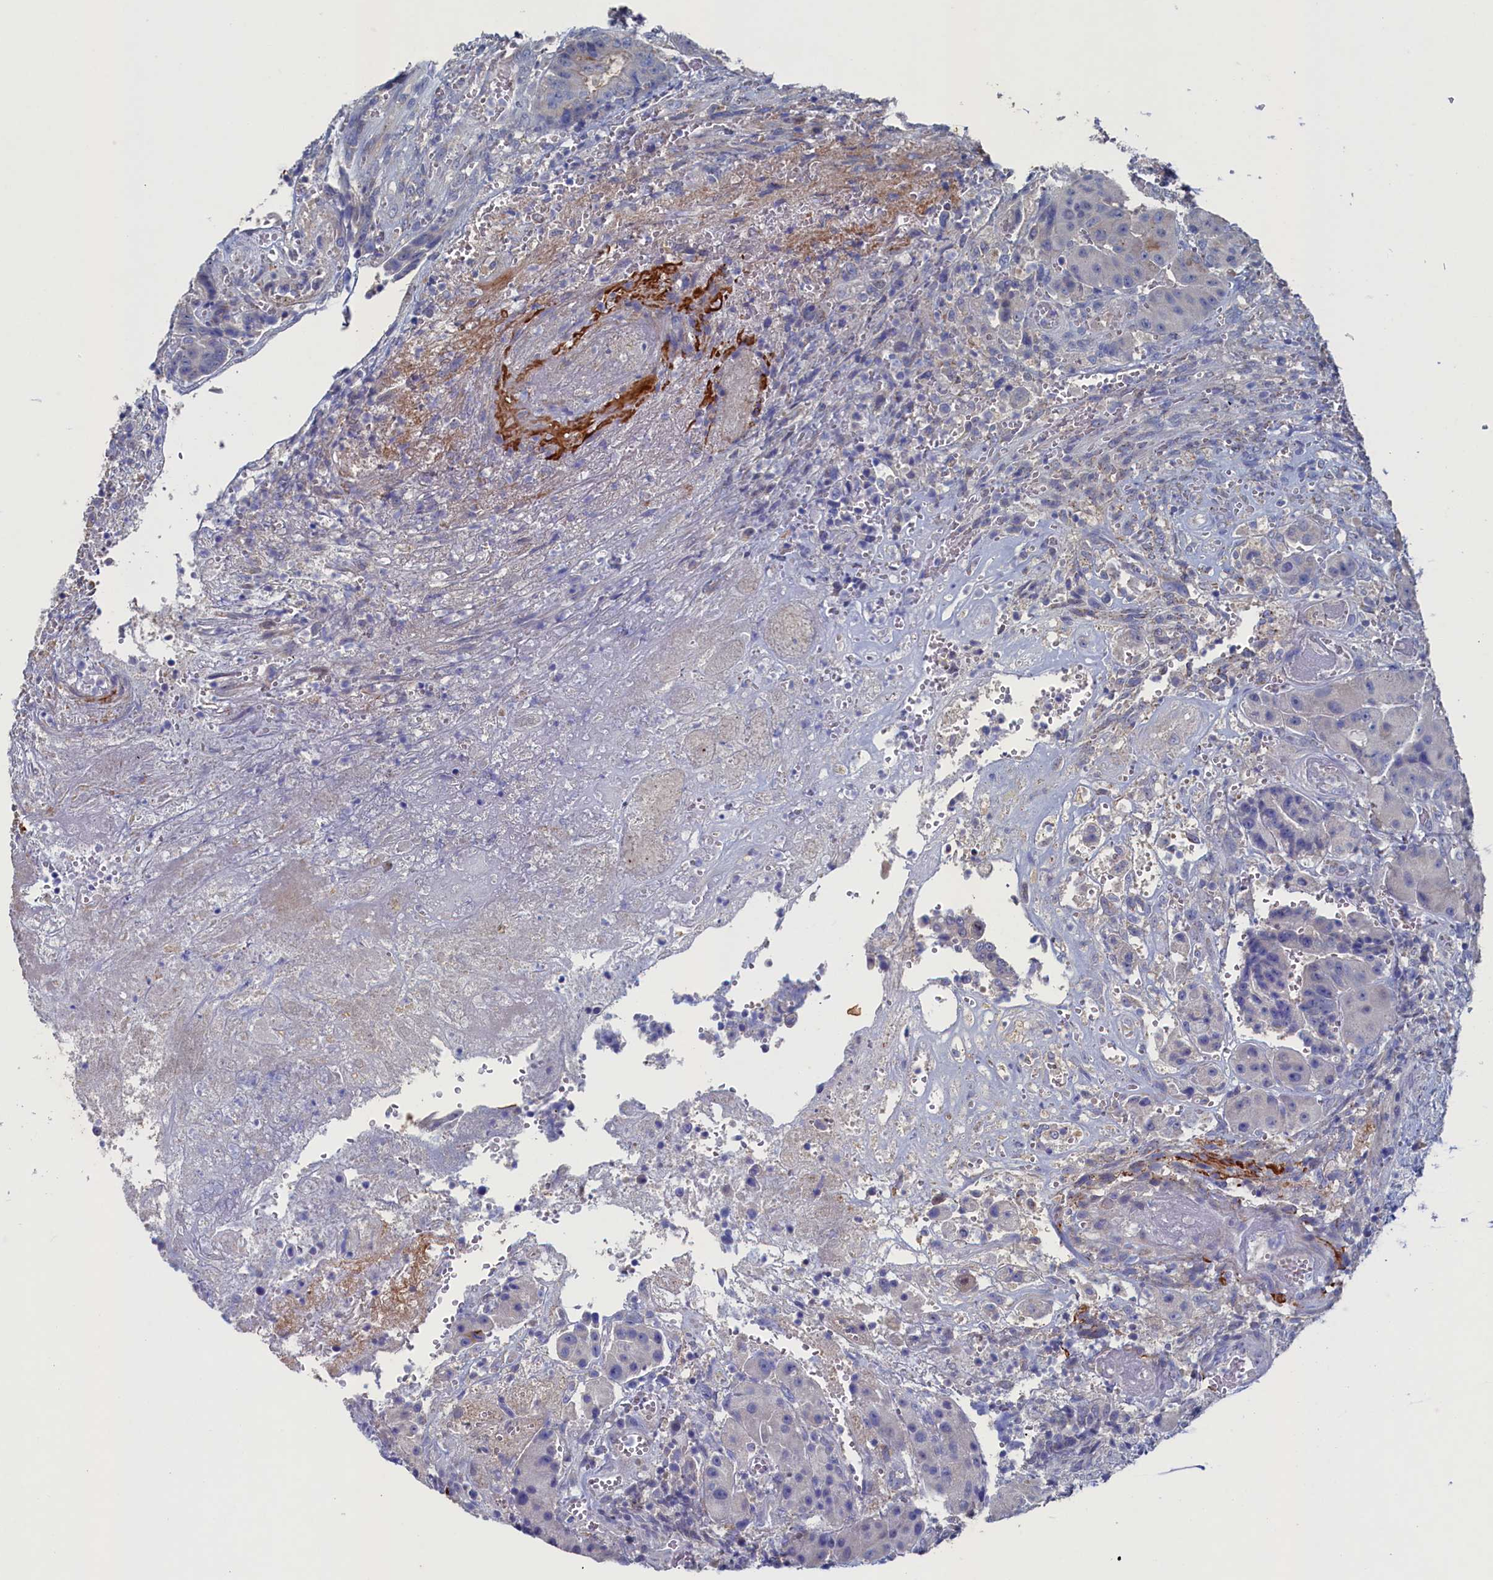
{"staining": {"intensity": "negative", "quantity": "none", "location": "none"}, "tissue": "colorectal cancer", "cell_type": "Tumor cells", "image_type": "cancer", "snomed": [{"axis": "morphology", "description": "Adenocarcinoma, NOS"}, {"axis": "topography", "description": "Rectum"}], "caption": "Photomicrograph shows no protein positivity in tumor cells of colorectal adenocarcinoma tissue.", "gene": "CBLIF", "patient": {"sex": "male", "age": 69}}